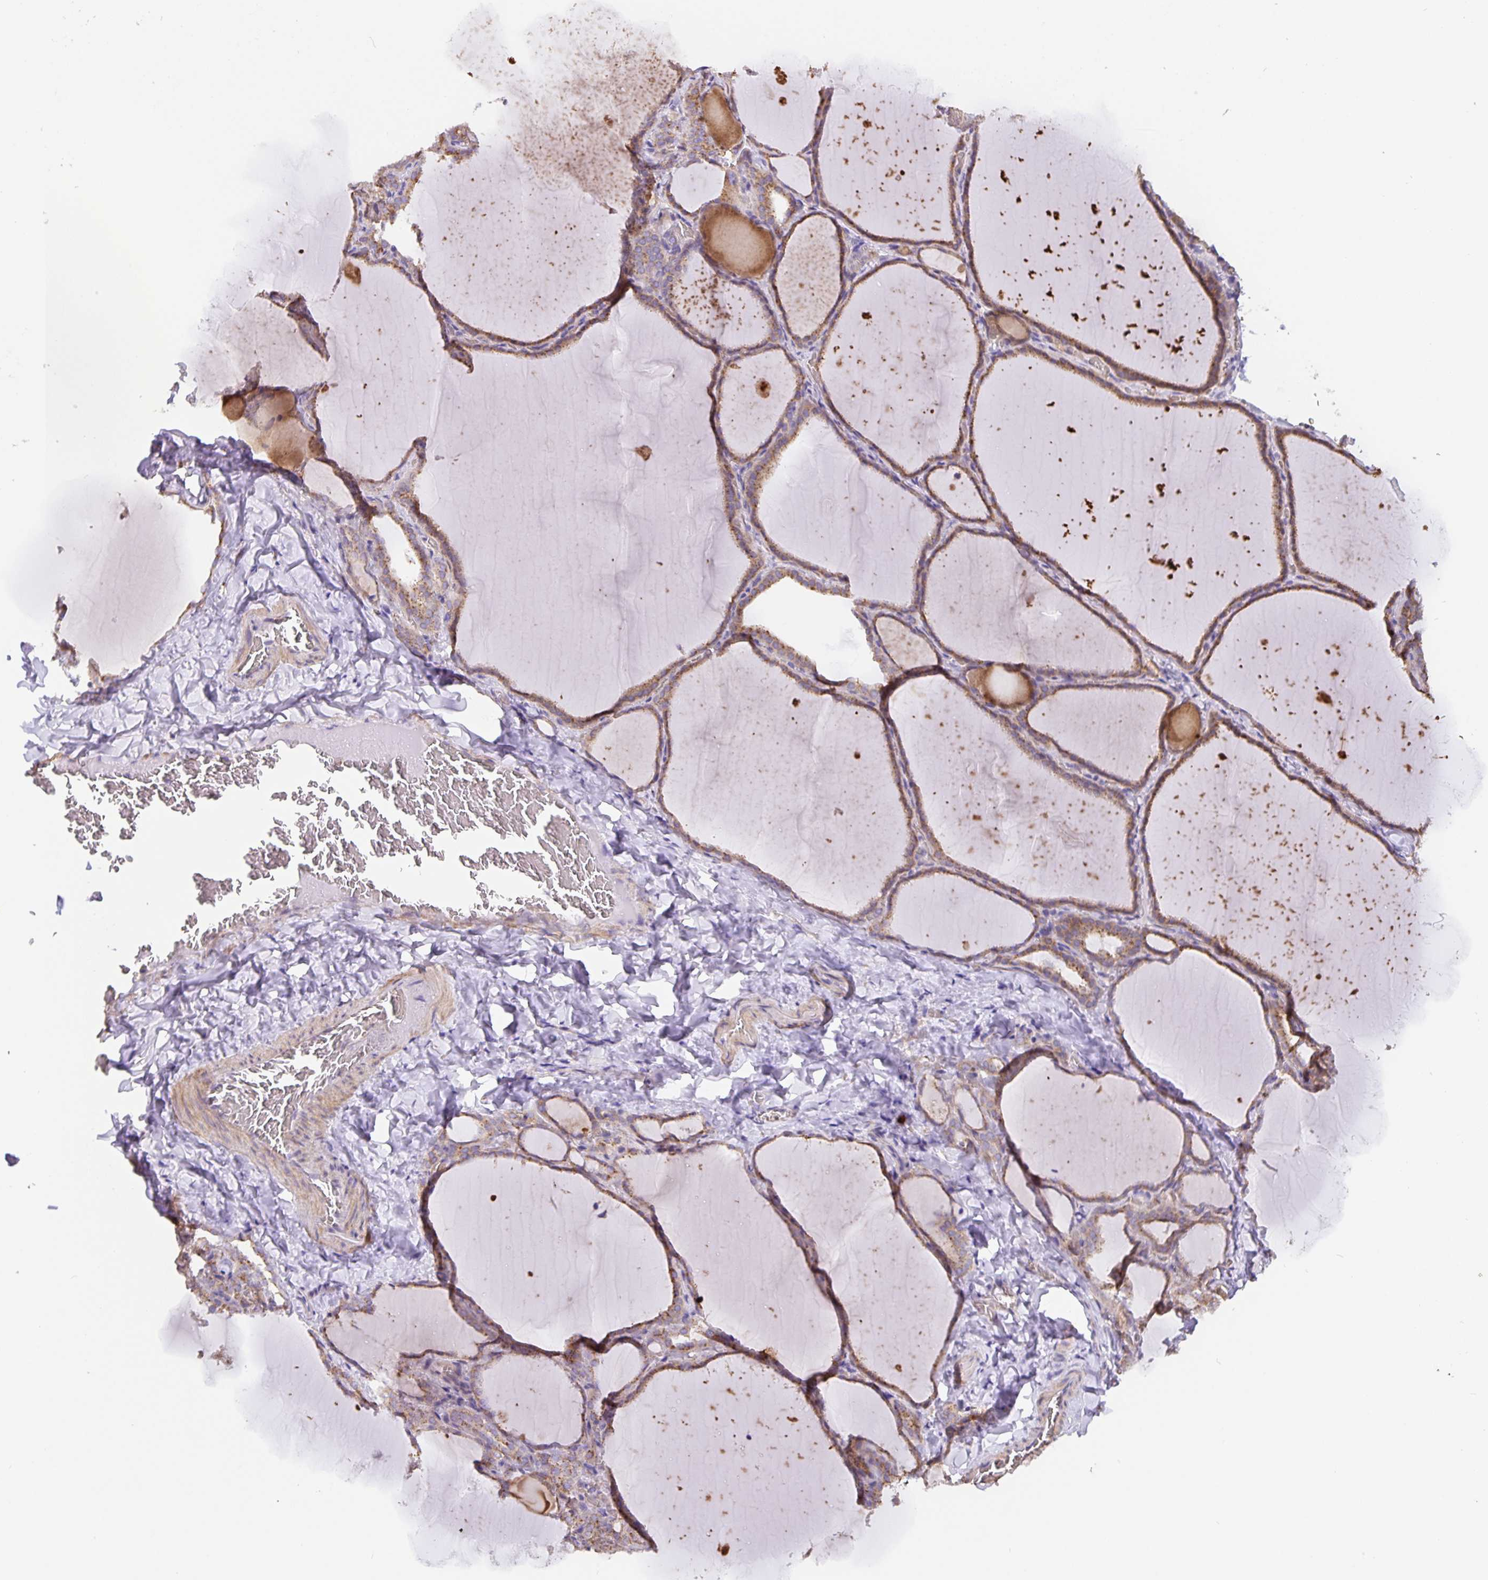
{"staining": {"intensity": "moderate", "quantity": ">75%", "location": "cytoplasmic/membranous"}, "tissue": "thyroid gland", "cell_type": "Glandular cells", "image_type": "normal", "snomed": [{"axis": "morphology", "description": "Normal tissue, NOS"}, {"axis": "topography", "description": "Thyroid gland"}], "caption": "Glandular cells demonstrate moderate cytoplasmic/membranous expression in approximately >75% of cells in normal thyroid gland. Ihc stains the protein of interest in brown and the nuclei are stained blue.", "gene": "TMEM71", "patient": {"sex": "female", "age": 22}}